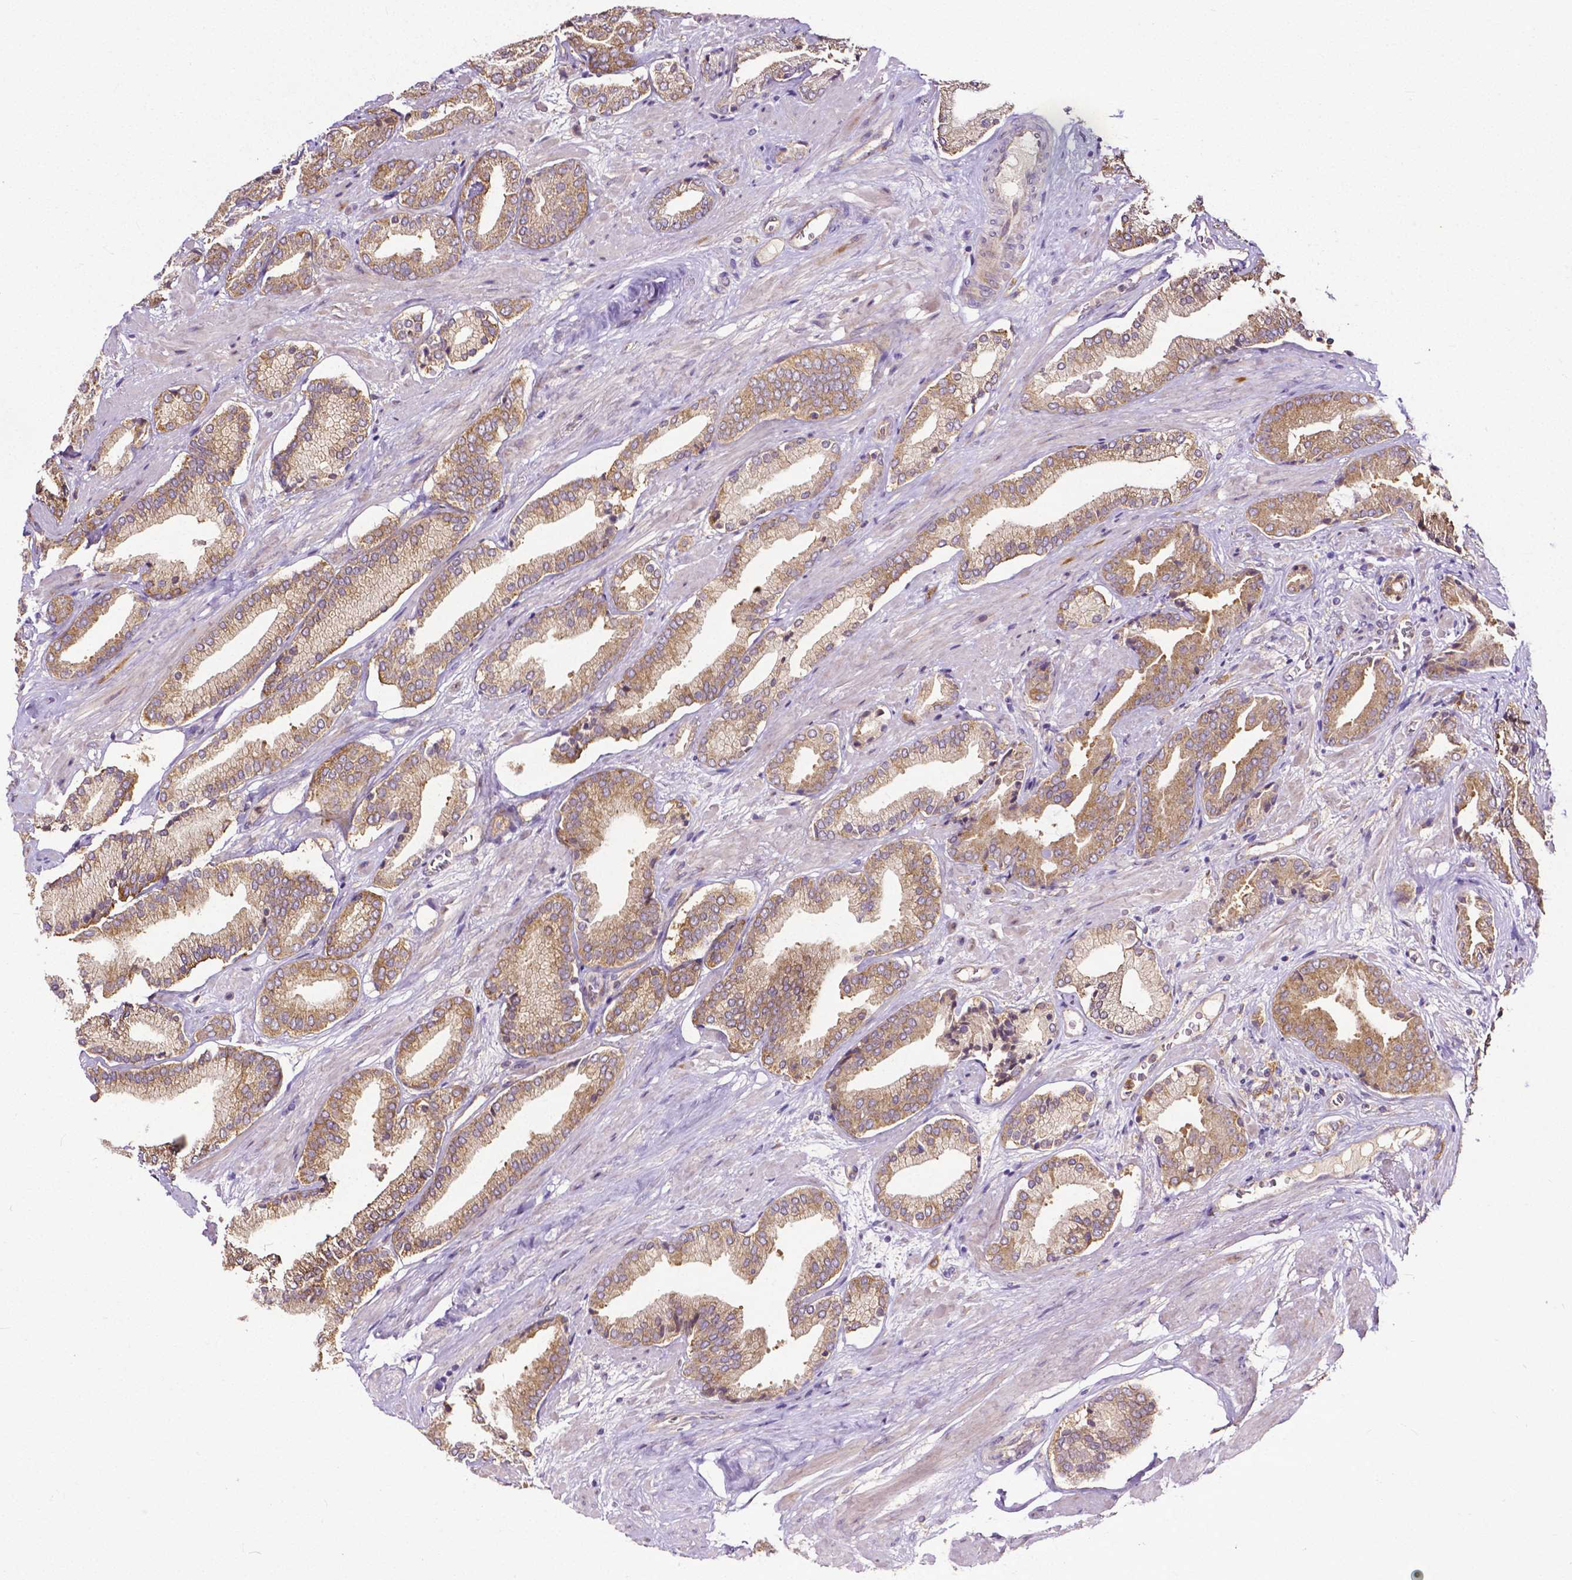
{"staining": {"intensity": "moderate", "quantity": ">75%", "location": "cytoplasmic/membranous"}, "tissue": "prostate cancer", "cell_type": "Tumor cells", "image_type": "cancer", "snomed": [{"axis": "morphology", "description": "Adenocarcinoma, High grade"}, {"axis": "topography", "description": "Prostate"}], "caption": "Prostate cancer was stained to show a protein in brown. There is medium levels of moderate cytoplasmic/membranous positivity in about >75% of tumor cells.", "gene": "DICER1", "patient": {"sex": "male", "age": 56}}